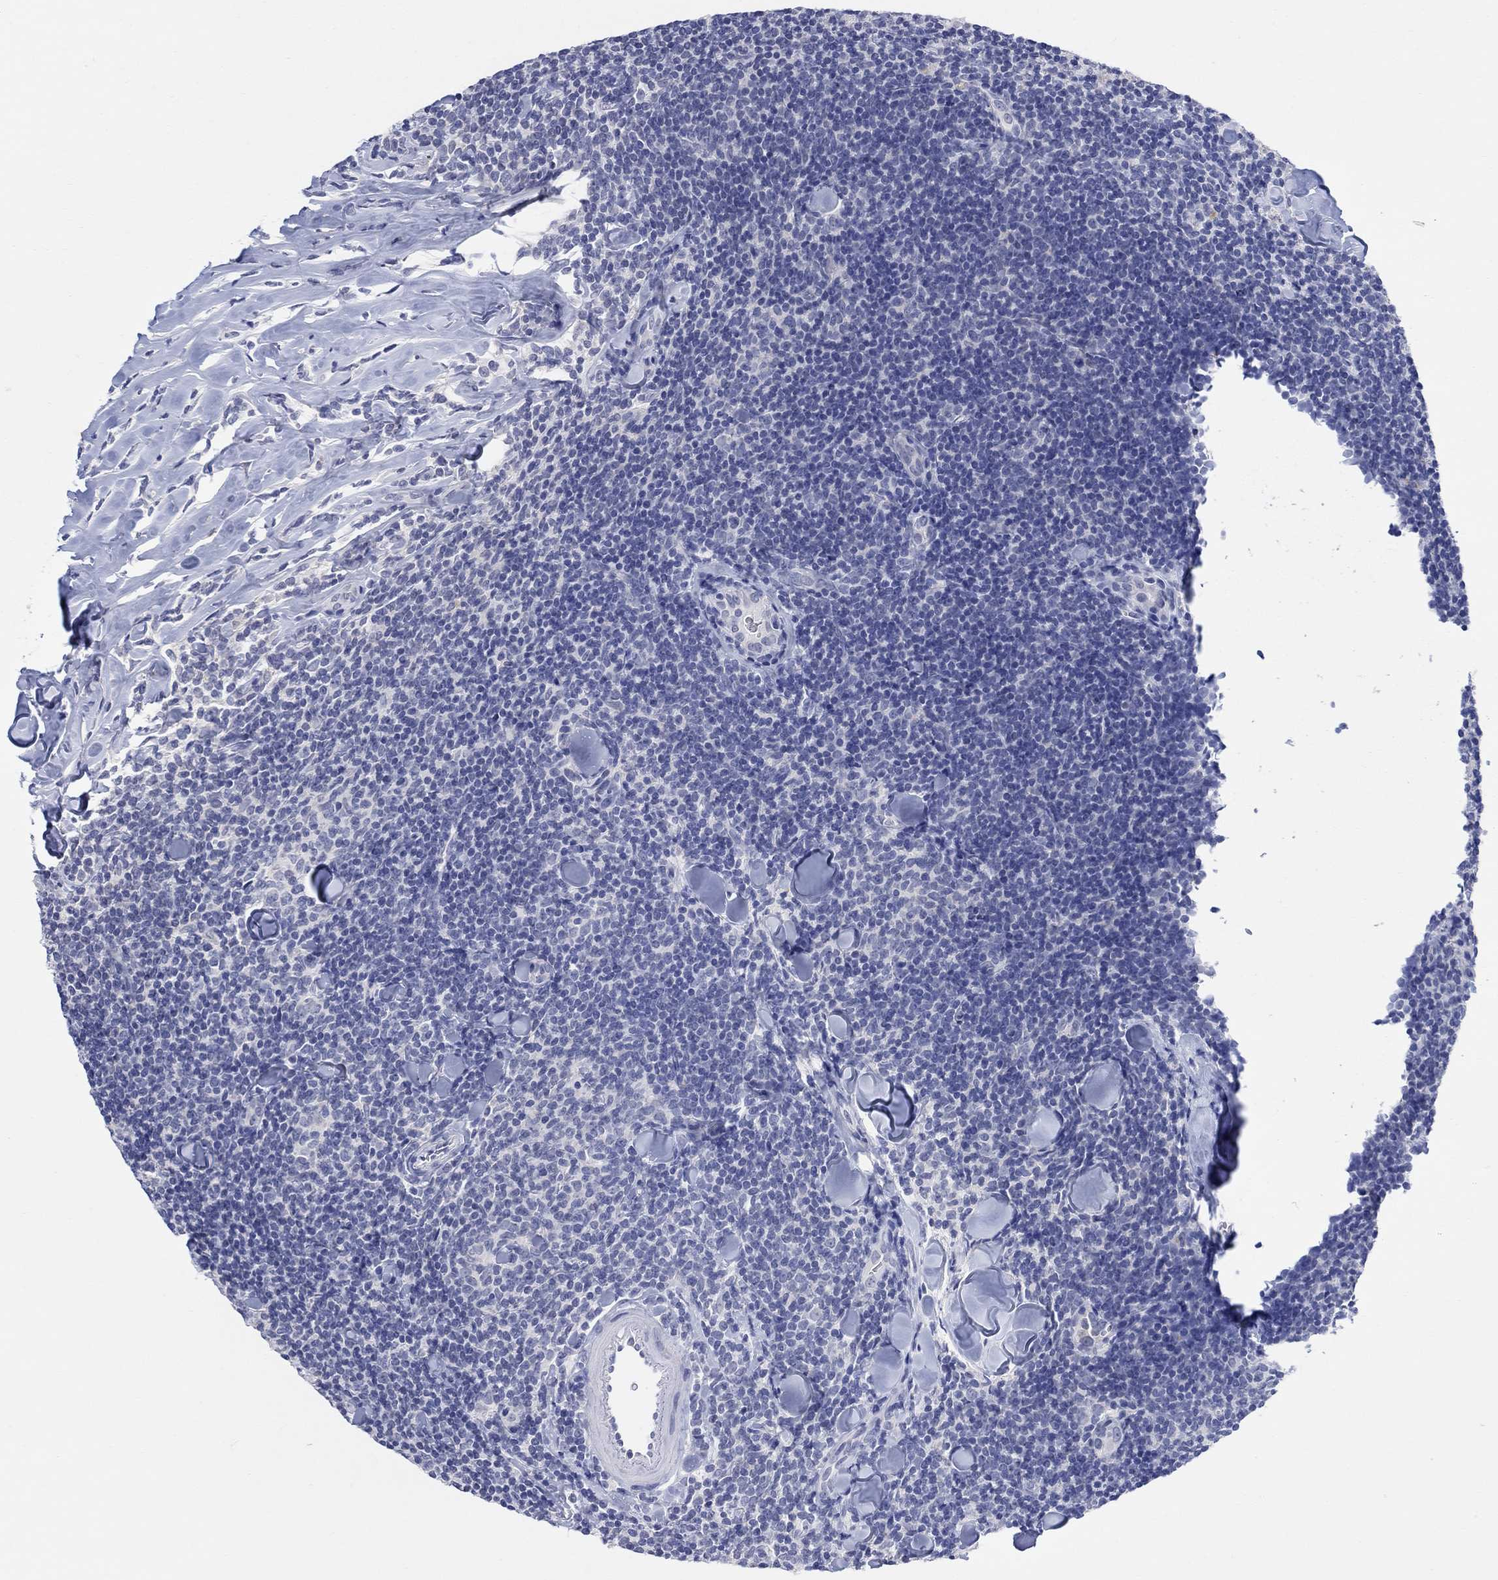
{"staining": {"intensity": "negative", "quantity": "none", "location": "none"}, "tissue": "lymphoma", "cell_type": "Tumor cells", "image_type": "cancer", "snomed": [{"axis": "morphology", "description": "Malignant lymphoma, non-Hodgkin's type, Low grade"}, {"axis": "topography", "description": "Lymph node"}], "caption": "This photomicrograph is of lymphoma stained with immunohistochemistry to label a protein in brown with the nuclei are counter-stained blue. There is no expression in tumor cells.", "gene": "FBP2", "patient": {"sex": "female", "age": 56}}